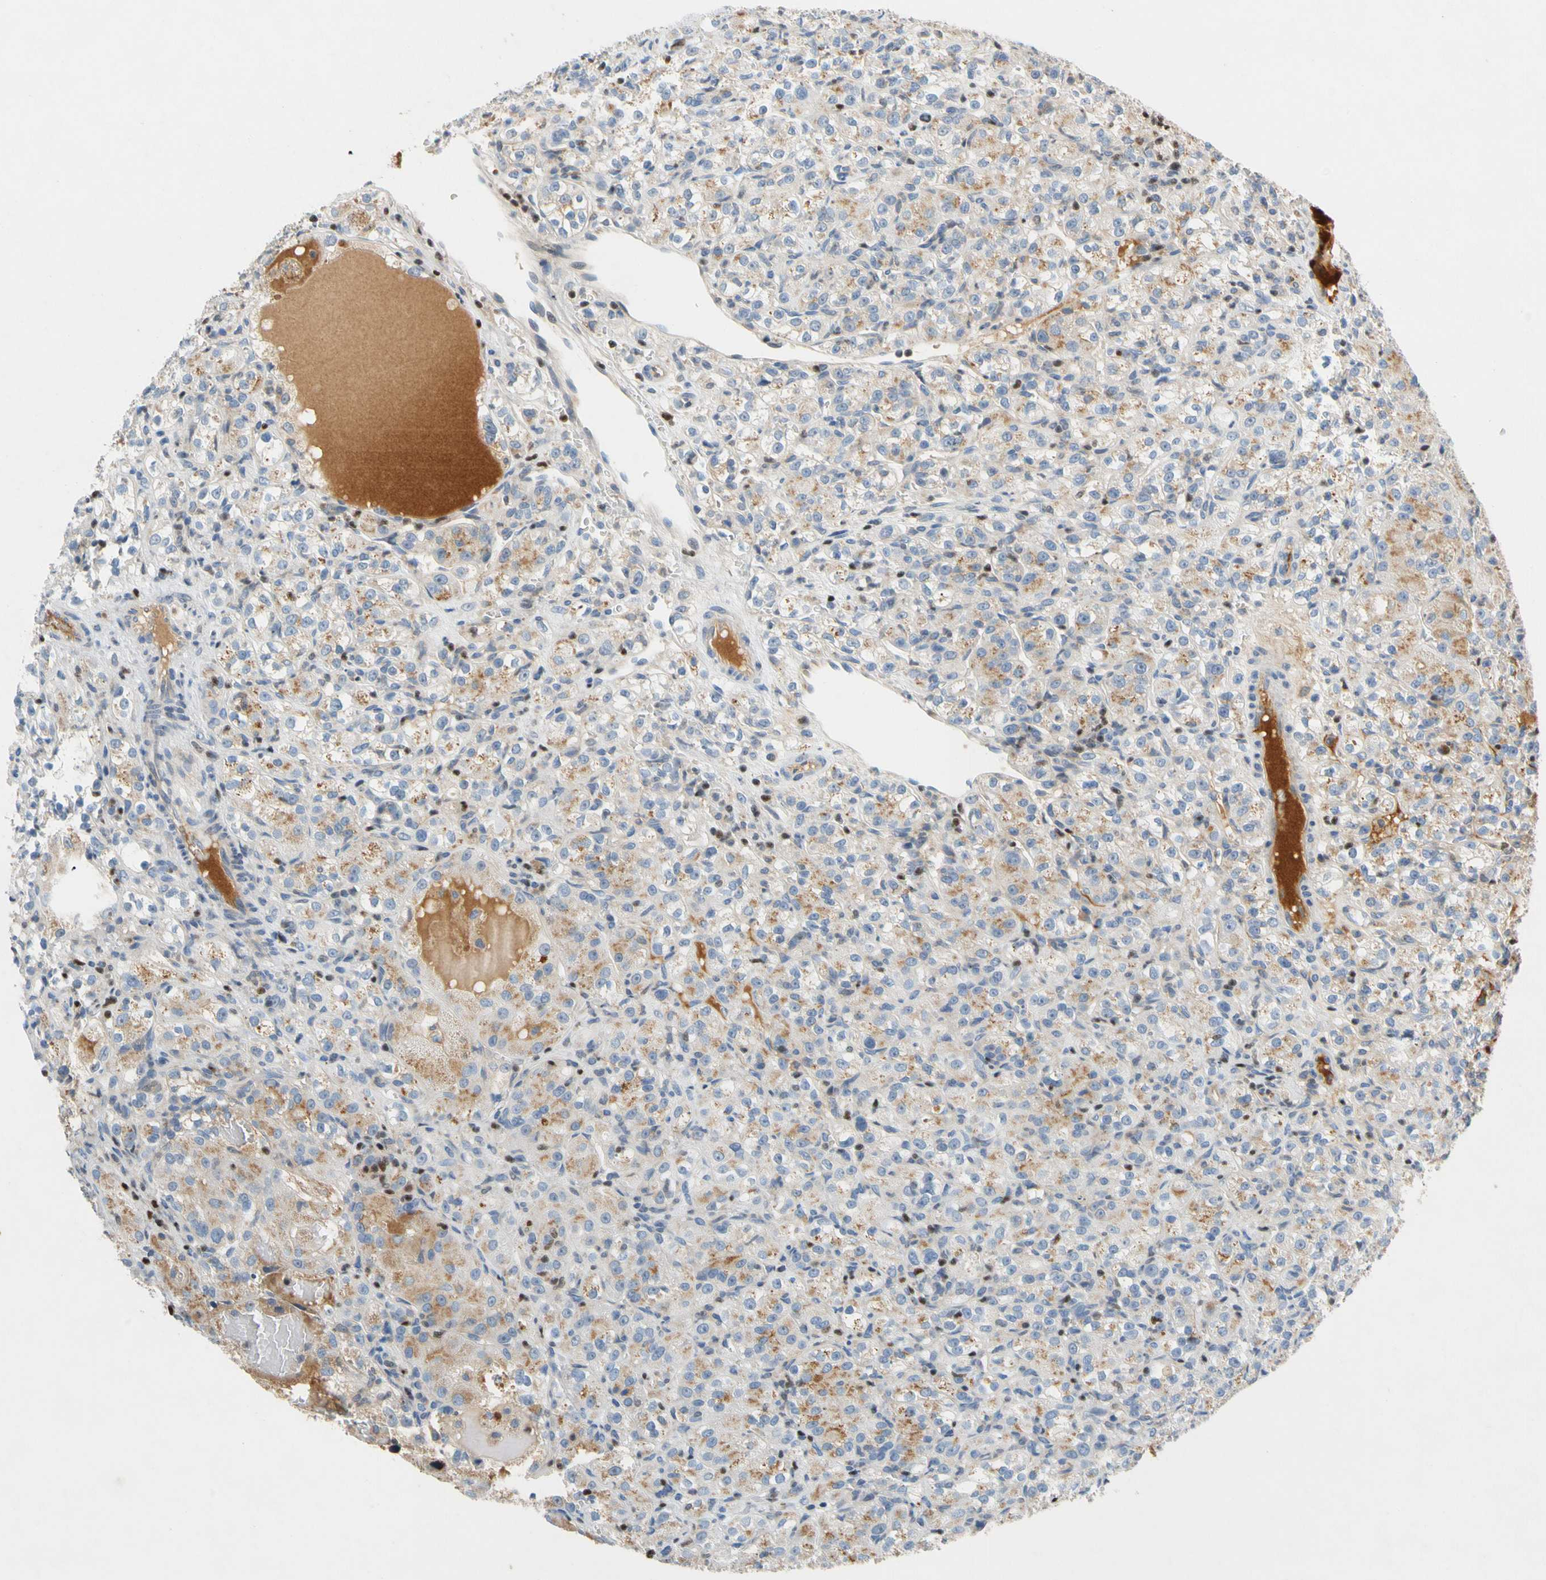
{"staining": {"intensity": "moderate", "quantity": "<25%", "location": "cytoplasmic/membranous"}, "tissue": "renal cancer", "cell_type": "Tumor cells", "image_type": "cancer", "snomed": [{"axis": "morphology", "description": "Normal tissue, NOS"}, {"axis": "morphology", "description": "Adenocarcinoma, NOS"}, {"axis": "topography", "description": "Kidney"}], "caption": "Protein staining of renal cancer (adenocarcinoma) tissue displays moderate cytoplasmic/membranous expression in approximately <25% of tumor cells.", "gene": "SP140", "patient": {"sex": "male", "age": 61}}